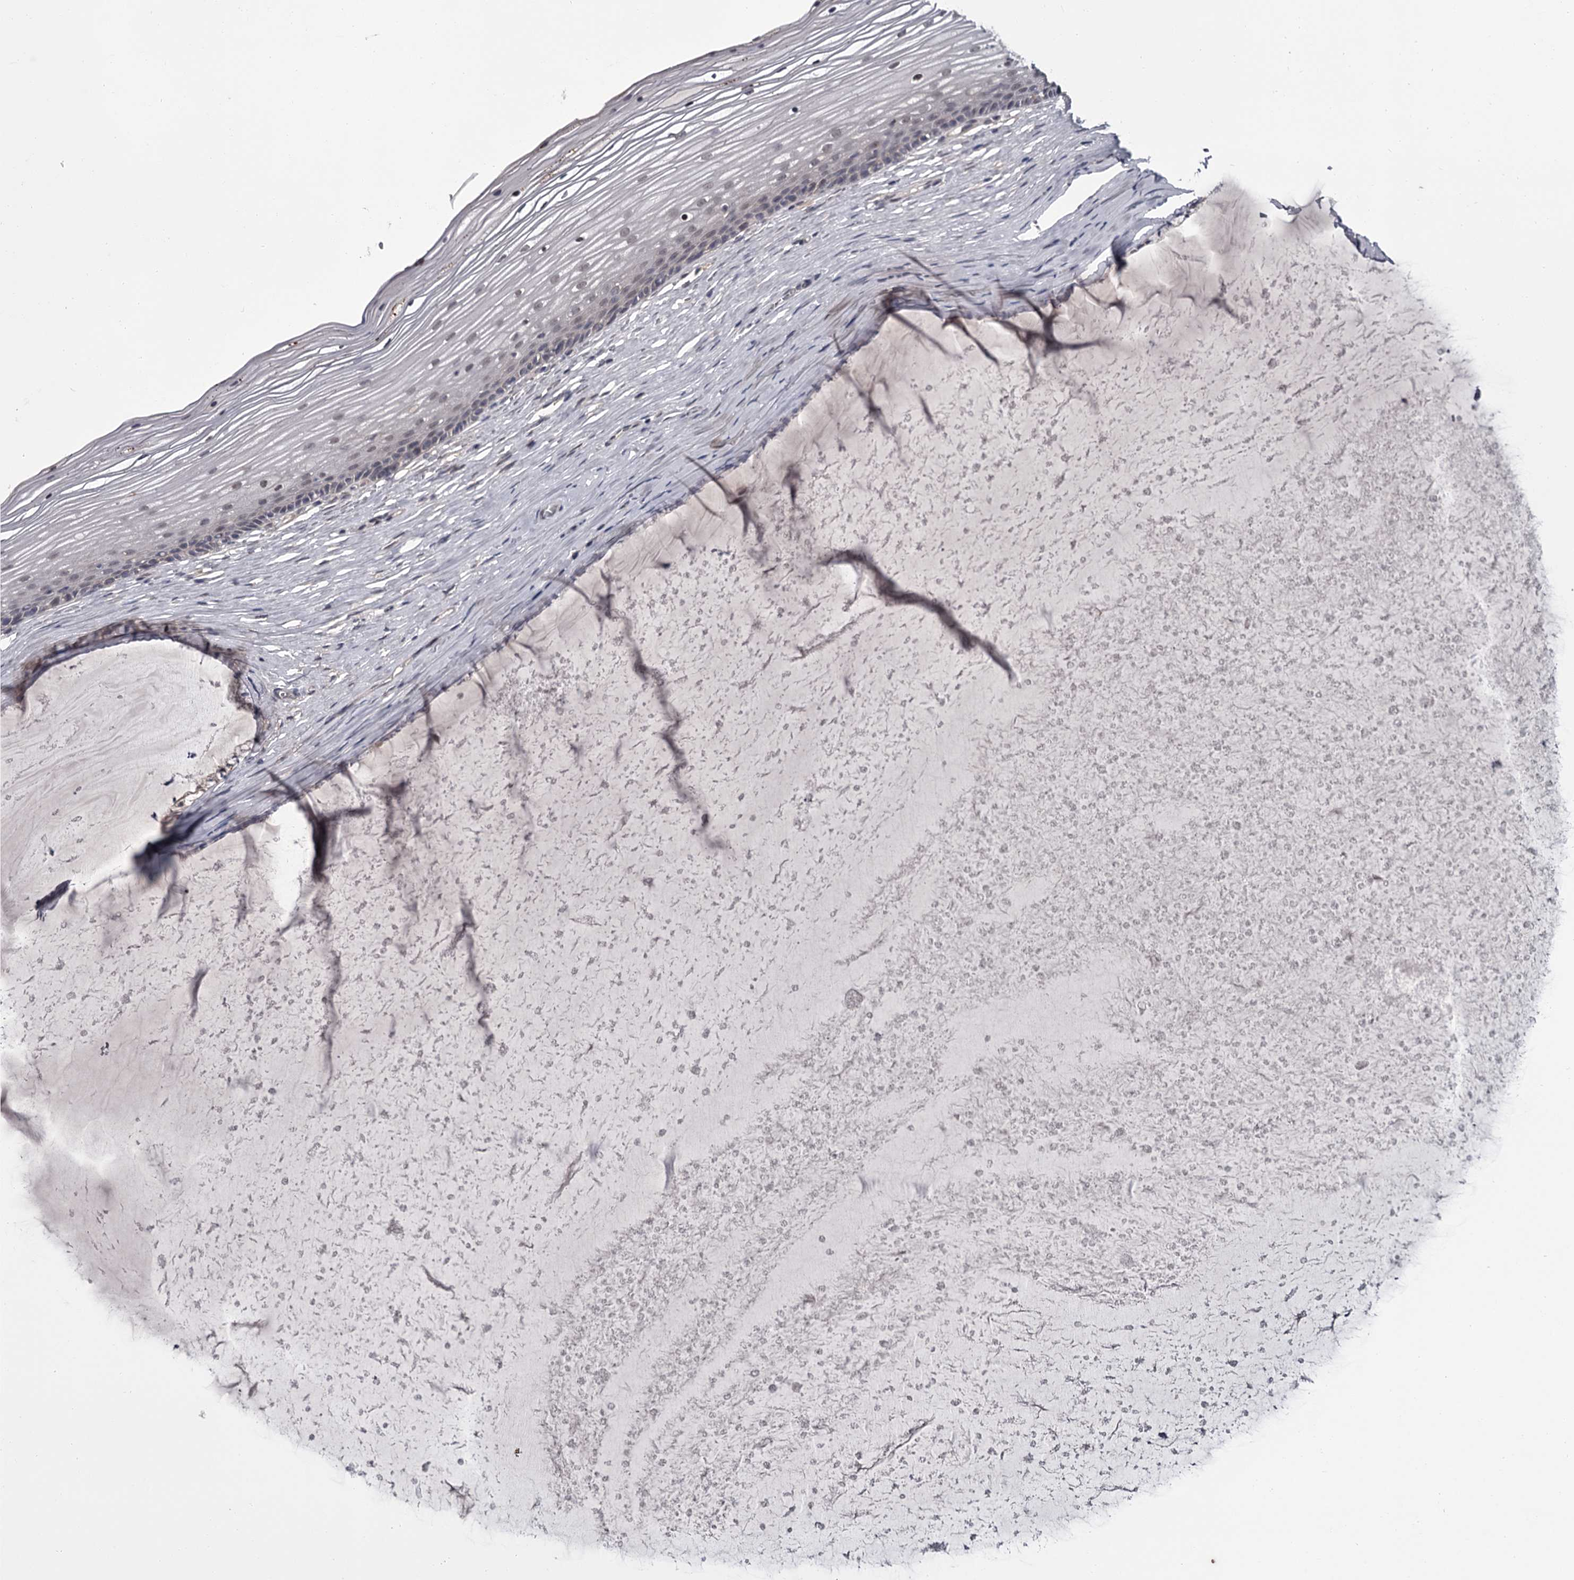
{"staining": {"intensity": "negative", "quantity": "none", "location": "none"}, "tissue": "vagina", "cell_type": "Squamous epithelial cells", "image_type": "normal", "snomed": [{"axis": "morphology", "description": "Normal tissue, NOS"}, {"axis": "topography", "description": "Vagina"}, {"axis": "topography", "description": "Cervix"}], "caption": "DAB (3,3'-diaminobenzidine) immunohistochemical staining of unremarkable human vagina displays no significant positivity in squamous epithelial cells. (Immunohistochemistry, brightfield microscopy, high magnification).", "gene": "DAO", "patient": {"sex": "female", "age": 40}}